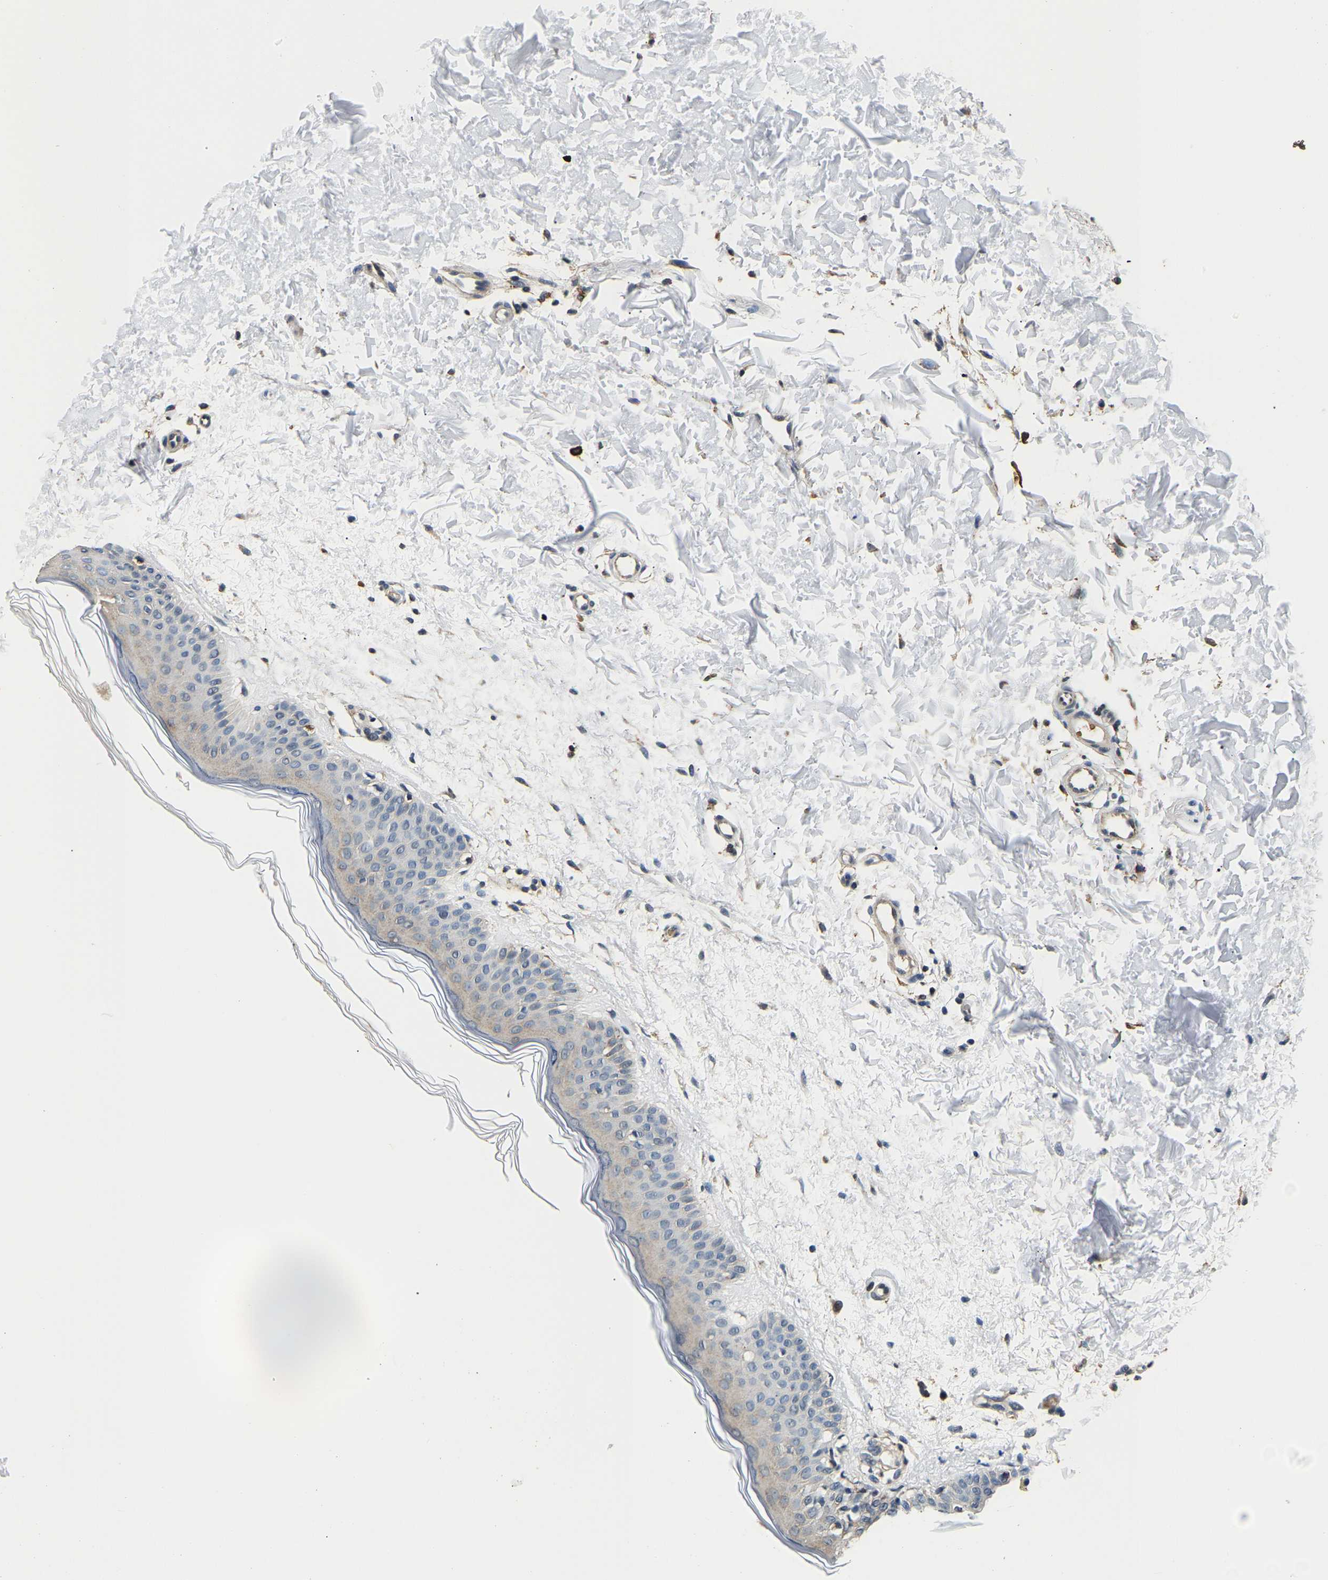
{"staining": {"intensity": "moderate", "quantity": ">75%", "location": "cytoplasmic/membranous"}, "tissue": "skin", "cell_type": "Fibroblasts", "image_type": "normal", "snomed": [{"axis": "morphology", "description": "Normal tissue, NOS"}, {"axis": "morphology", "description": "Malignant melanoma, NOS"}, {"axis": "topography", "description": "Skin"}], "caption": "Fibroblasts display medium levels of moderate cytoplasmic/membranous positivity in about >75% of cells in unremarkable skin.", "gene": "SMU1", "patient": {"sex": "male", "age": 83}}